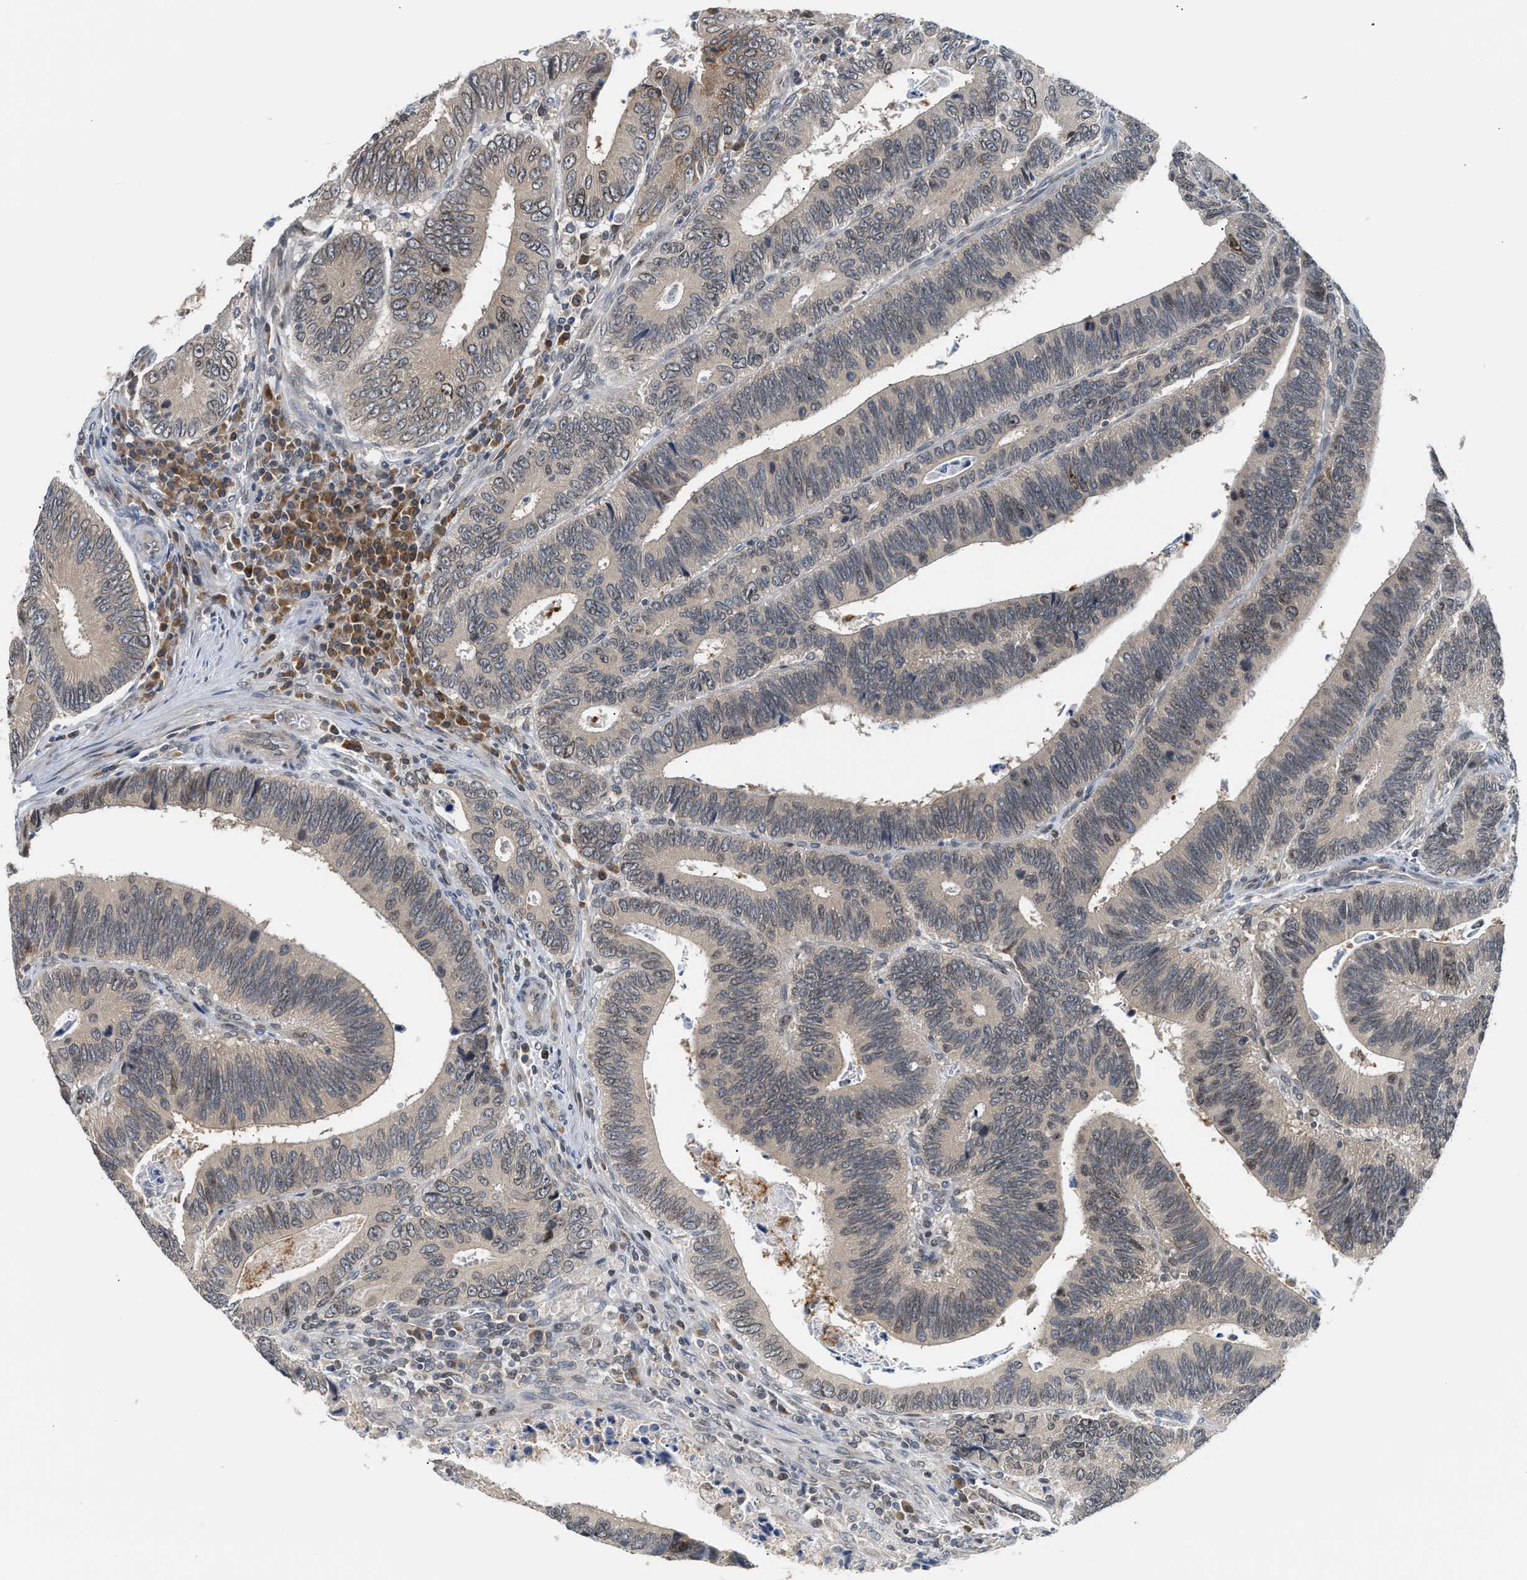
{"staining": {"intensity": "weak", "quantity": ">75%", "location": "cytoplasmic/membranous"}, "tissue": "colorectal cancer", "cell_type": "Tumor cells", "image_type": "cancer", "snomed": [{"axis": "morphology", "description": "Inflammation, NOS"}, {"axis": "morphology", "description": "Adenocarcinoma, NOS"}, {"axis": "topography", "description": "Colon"}], "caption": "This is an image of immunohistochemistry staining of colorectal adenocarcinoma, which shows weak staining in the cytoplasmic/membranous of tumor cells.", "gene": "RAB29", "patient": {"sex": "male", "age": 72}}